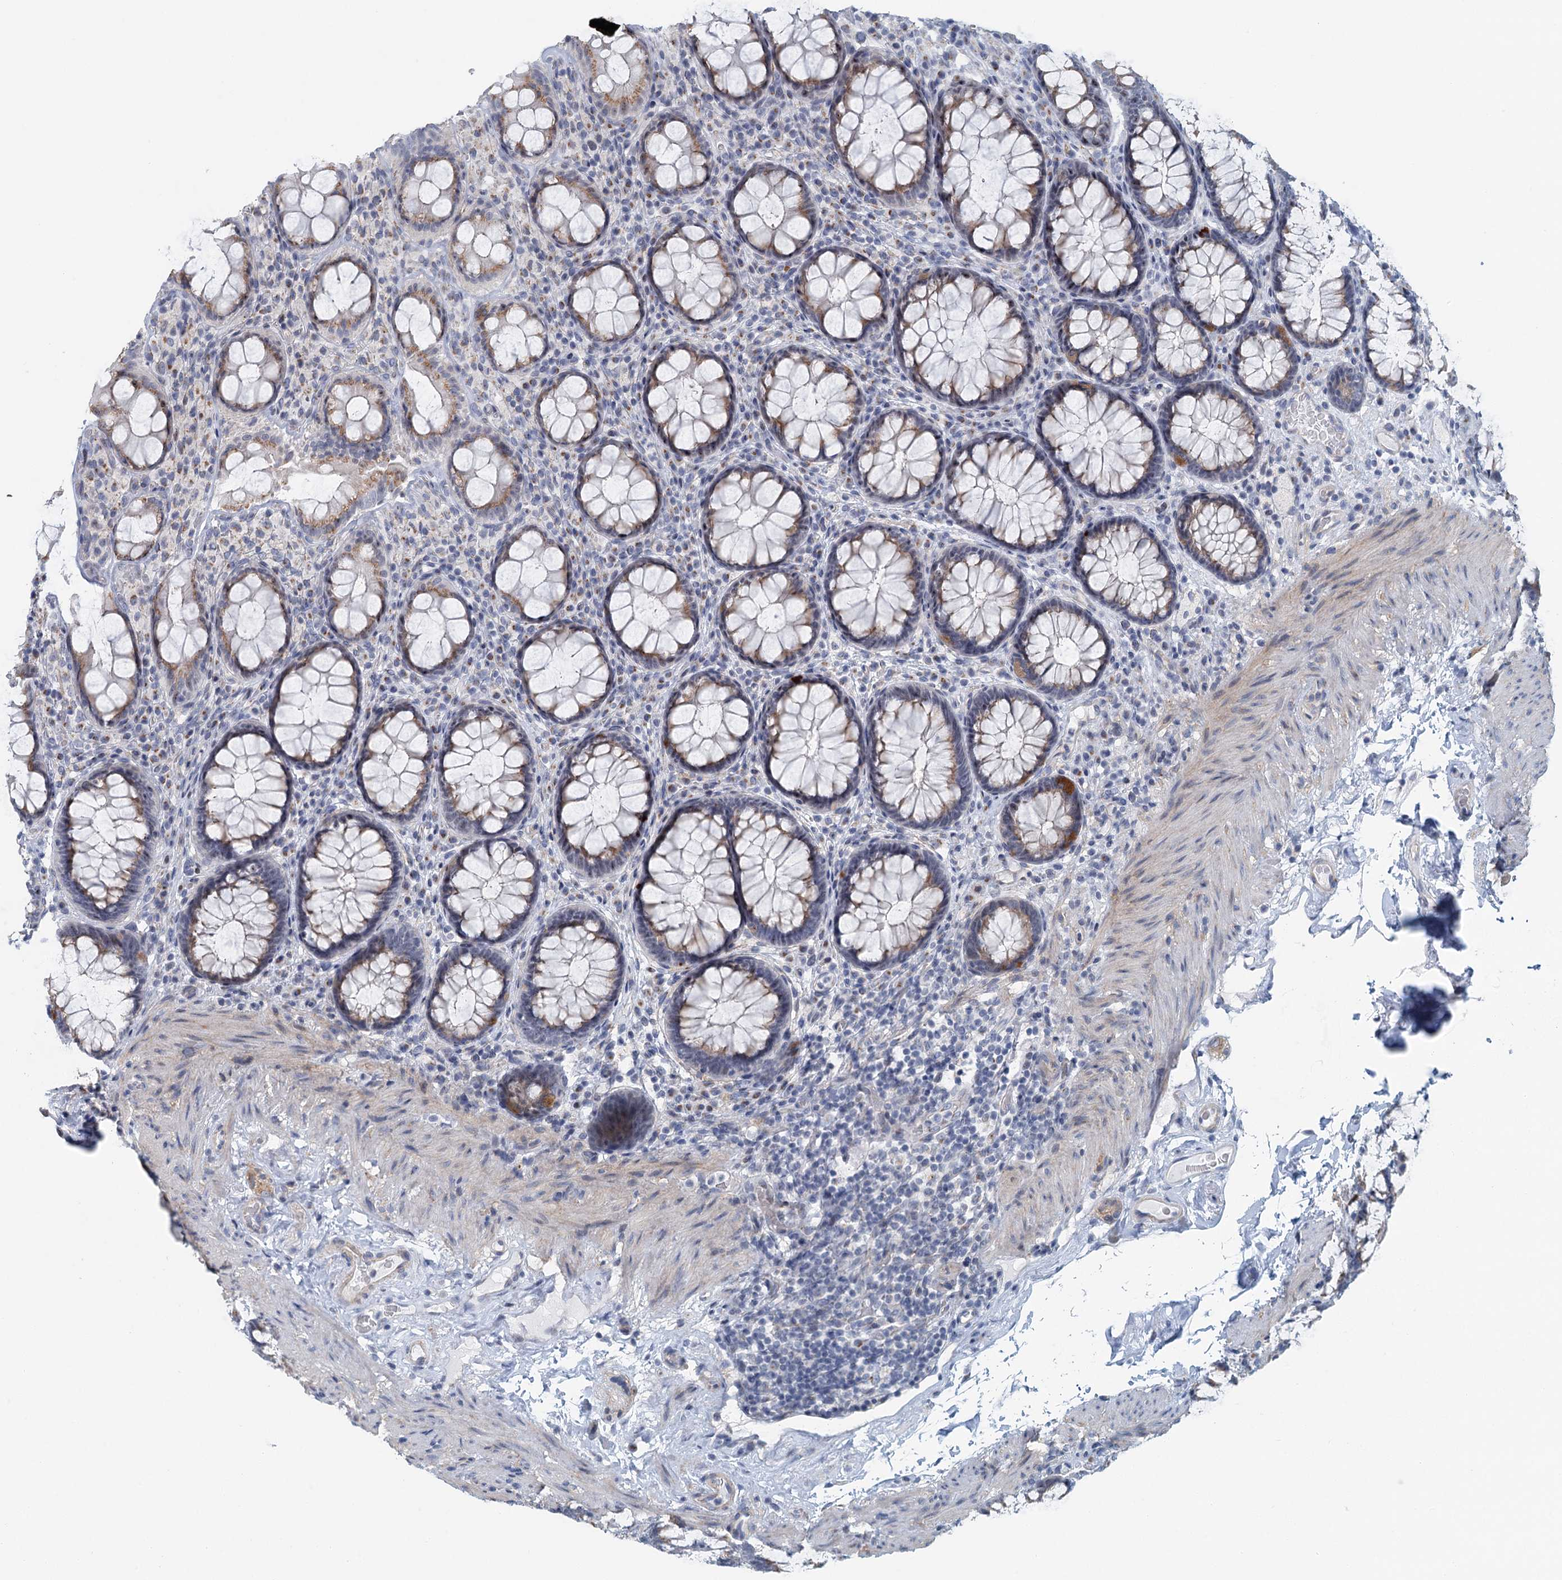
{"staining": {"intensity": "weak", "quantity": "25%-75%", "location": "cytoplasmic/membranous"}, "tissue": "rectum", "cell_type": "Glandular cells", "image_type": "normal", "snomed": [{"axis": "morphology", "description": "Normal tissue, NOS"}, {"axis": "topography", "description": "Rectum"}], "caption": "Immunohistochemical staining of benign rectum reveals weak cytoplasmic/membranous protein expression in approximately 25%-75% of glandular cells.", "gene": "ZNF527", "patient": {"sex": "male", "age": 83}}